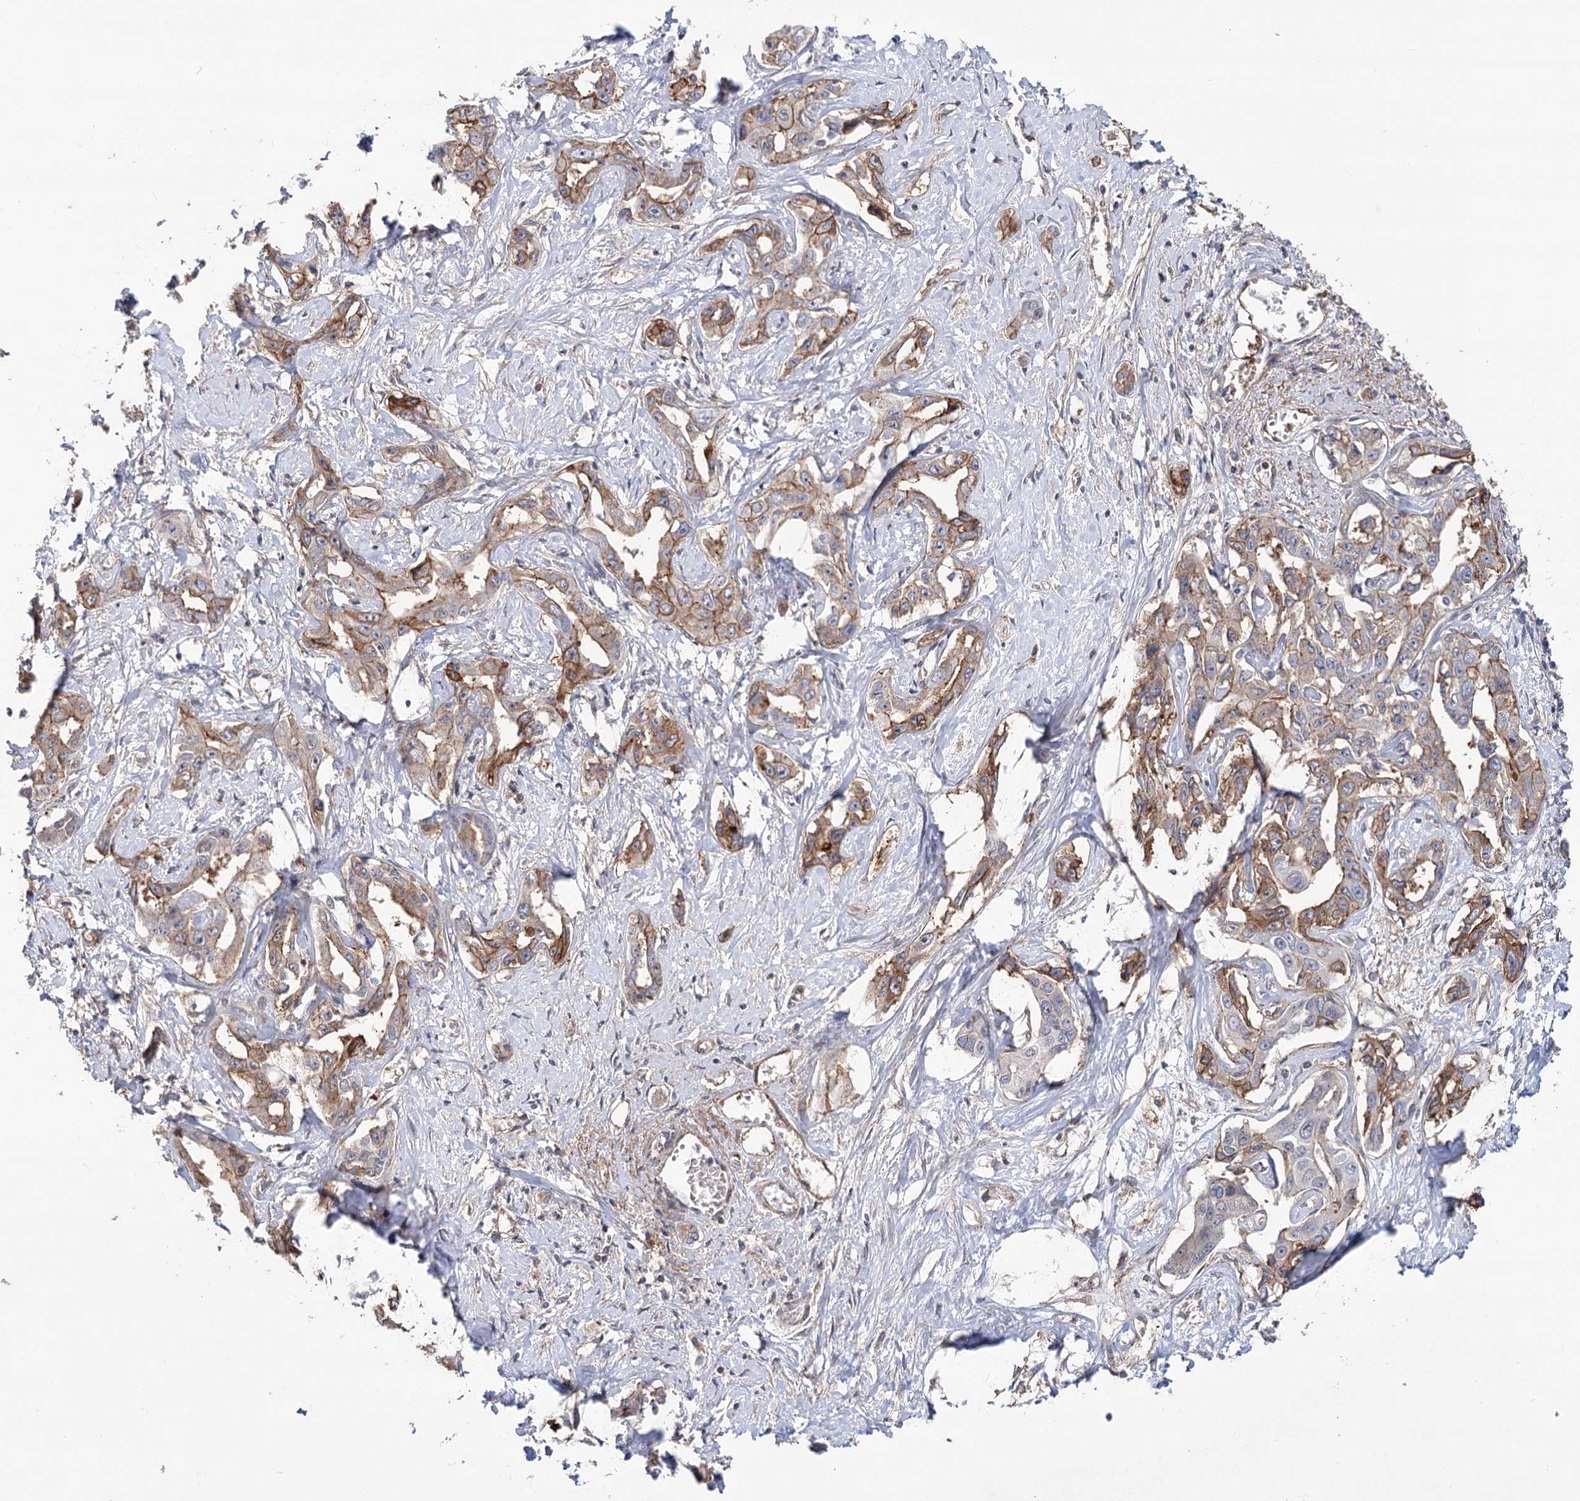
{"staining": {"intensity": "moderate", "quantity": "25%-75%", "location": "cytoplasmic/membranous"}, "tissue": "liver cancer", "cell_type": "Tumor cells", "image_type": "cancer", "snomed": [{"axis": "morphology", "description": "Cholangiocarcinoma"}, {"axis": "topography", "description": "Liver"}], "caption": "Cholangiocarcinoma (liver) stained for a protein reveals moderate cytoplasmic/membranous positivity in tumor cells.", "gene": "TMEM218", "patient": {"sex": "male", "age": 59}}